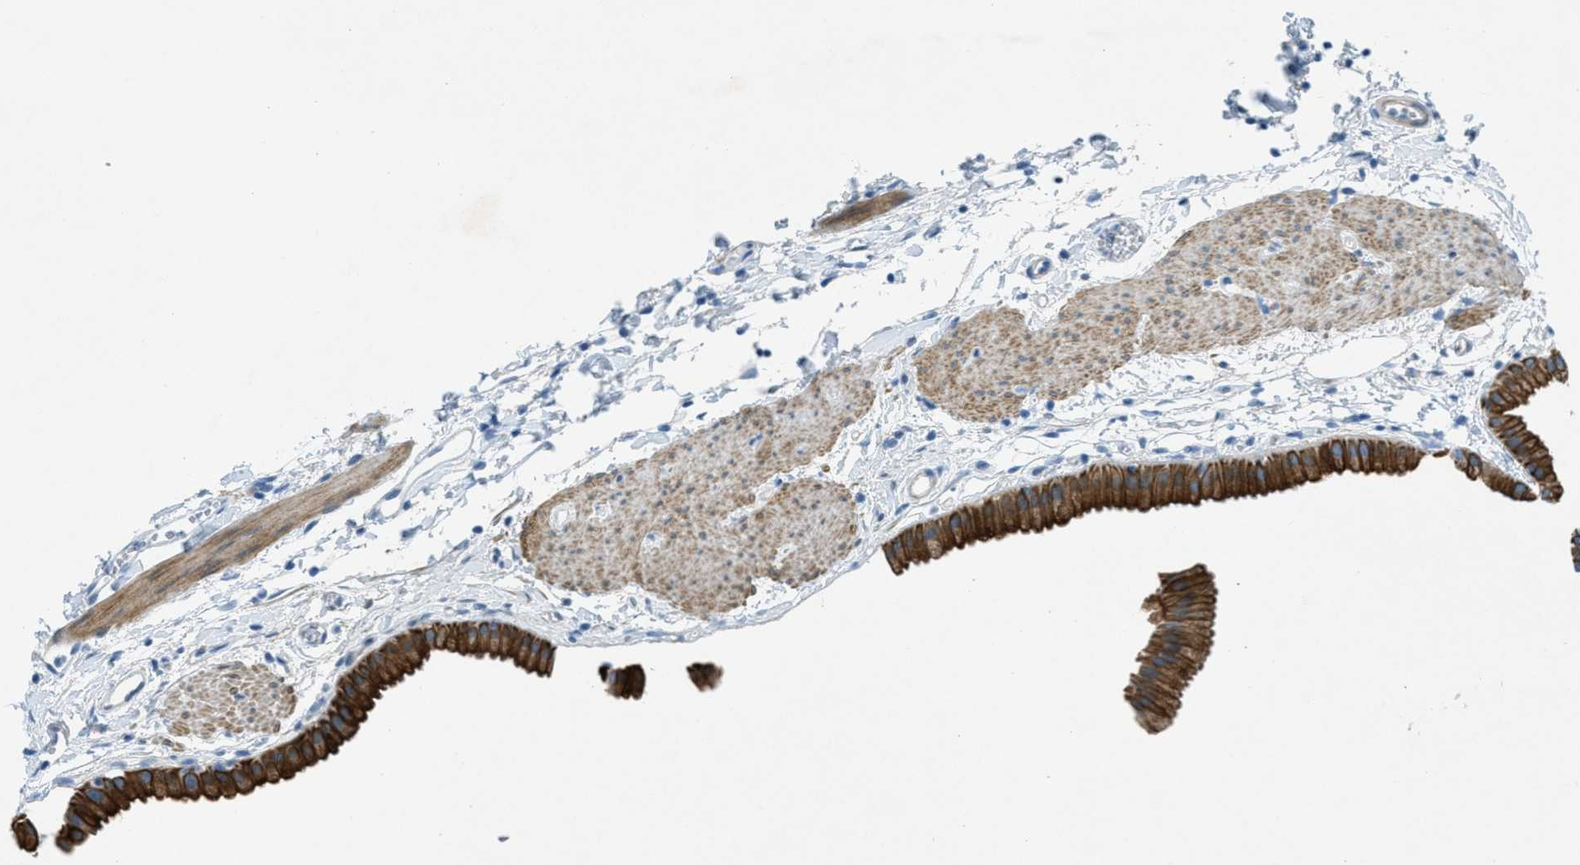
{"staining": {"intensity": "strong", "quantity": ">75%", "location": "cytoplasmic/membranous"}, "tissue": "gallbladder", "cell_type": "Glandular cells", "image_type": "normal", "snomed": [{"axis": "morphology", "description": "Normal tissue, NOS"}, {"axis": "topography", "description": "Gallbladder"}], "caption": "An image of human gallbladder stained for a protein shows strong cytoplasmic/membranous brown staining in glandular cells. (DAB (3,3'-diaminobenzidine) = brown stain, brightfield microscopy at high magnification).", "gene": "KLHL8", "patient": {"sex": "female", "age": 64}}